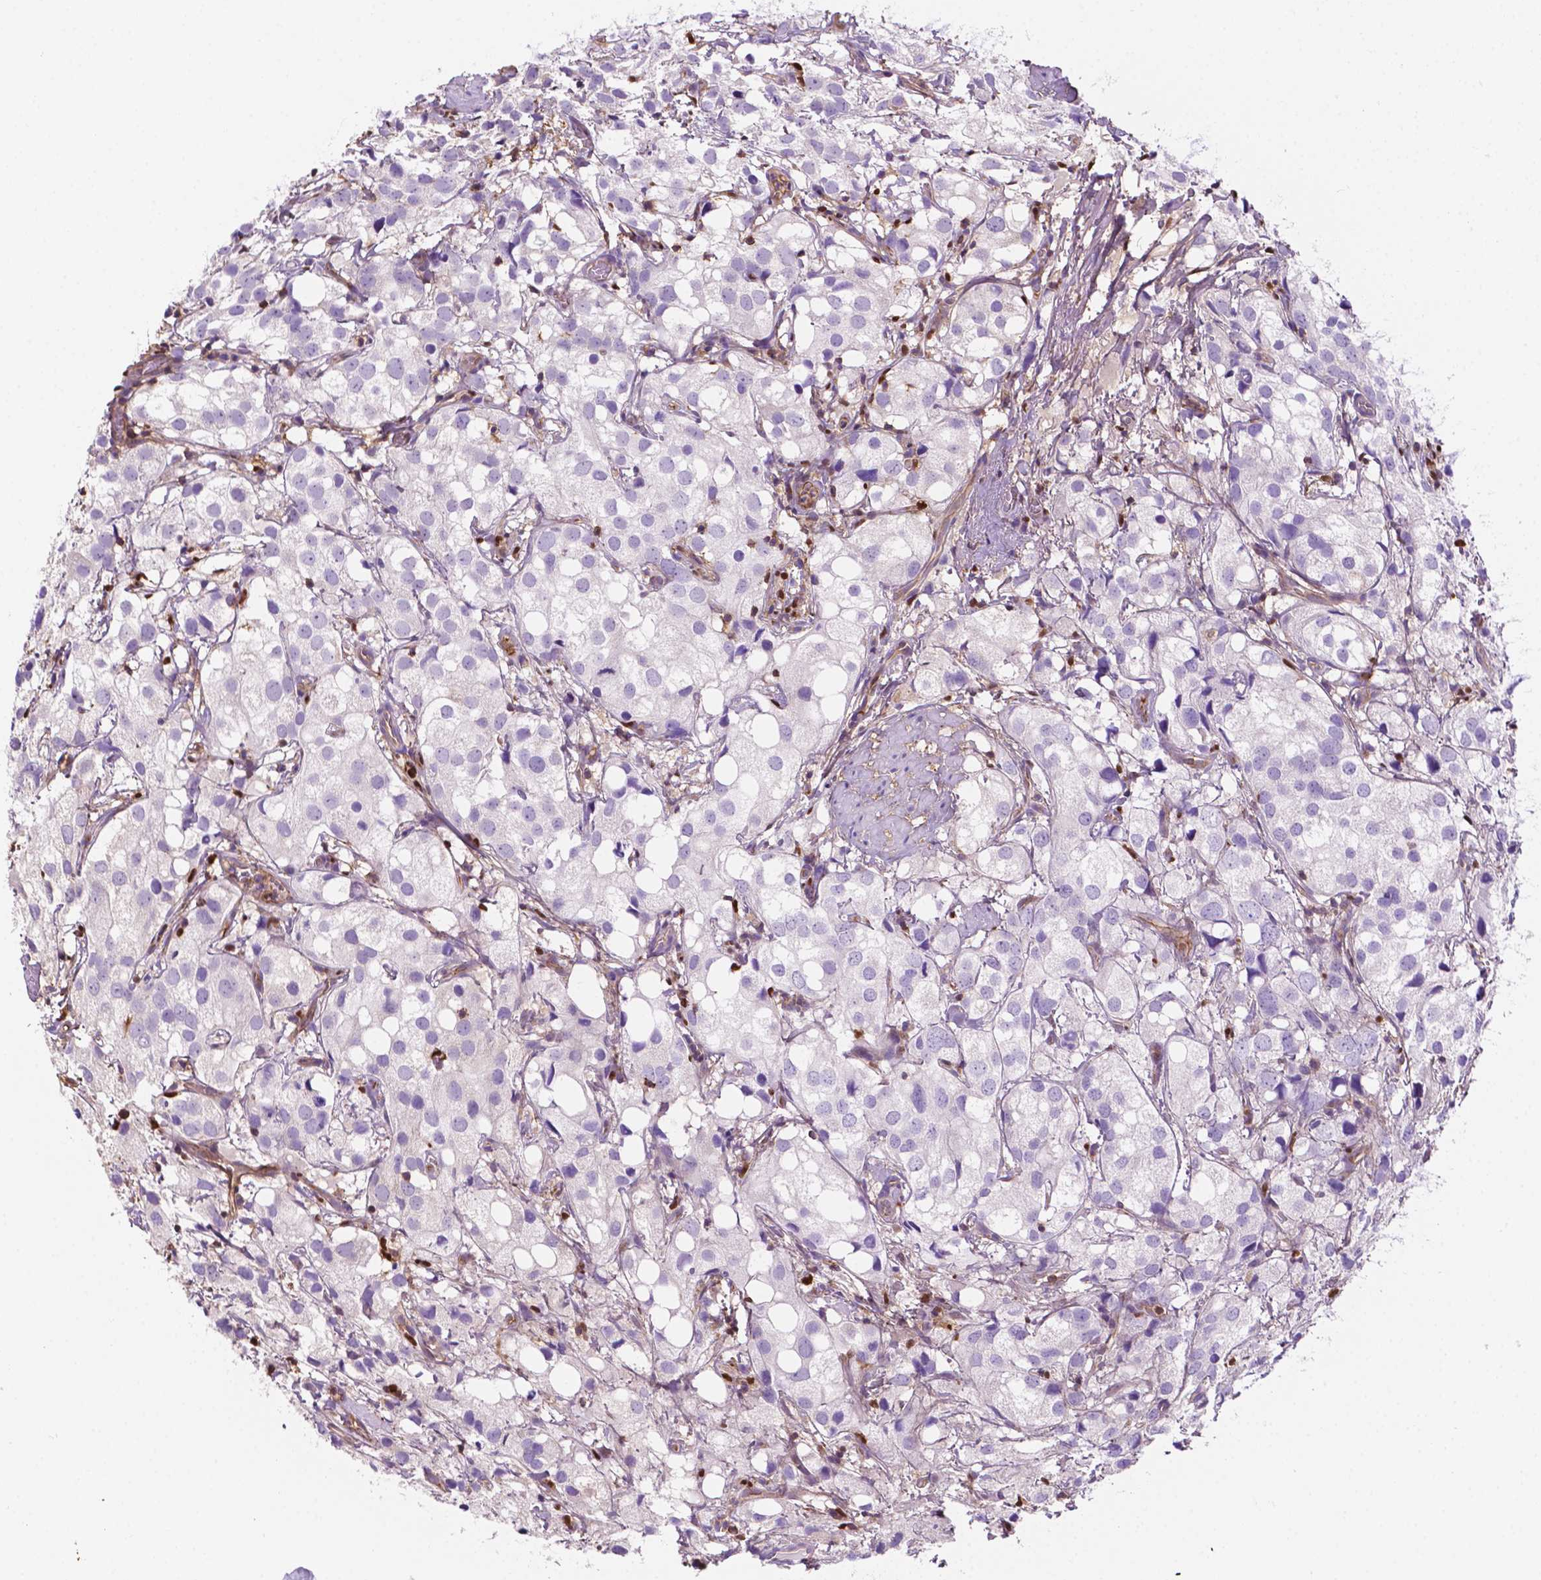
{"staining": {"intensity": "negative", "quantity": "none", "location": "none"}, "tissue": "prostate cancer", "cell_type": "Tumor cells", "image_type": "cancer", "snomed": [{"axis": "morphology", "description": "Adenocarcinoma, High grade"}, {"axis": "topography", "description": "Prostate"}], "caption": "IHC micrograph of high-grade adenocarcinoma (prostate) stained for a protein (brown), which reveals no expression in tumor cells.", "gene": "DCN", "patient": {"sex": "male", "age": 86}}